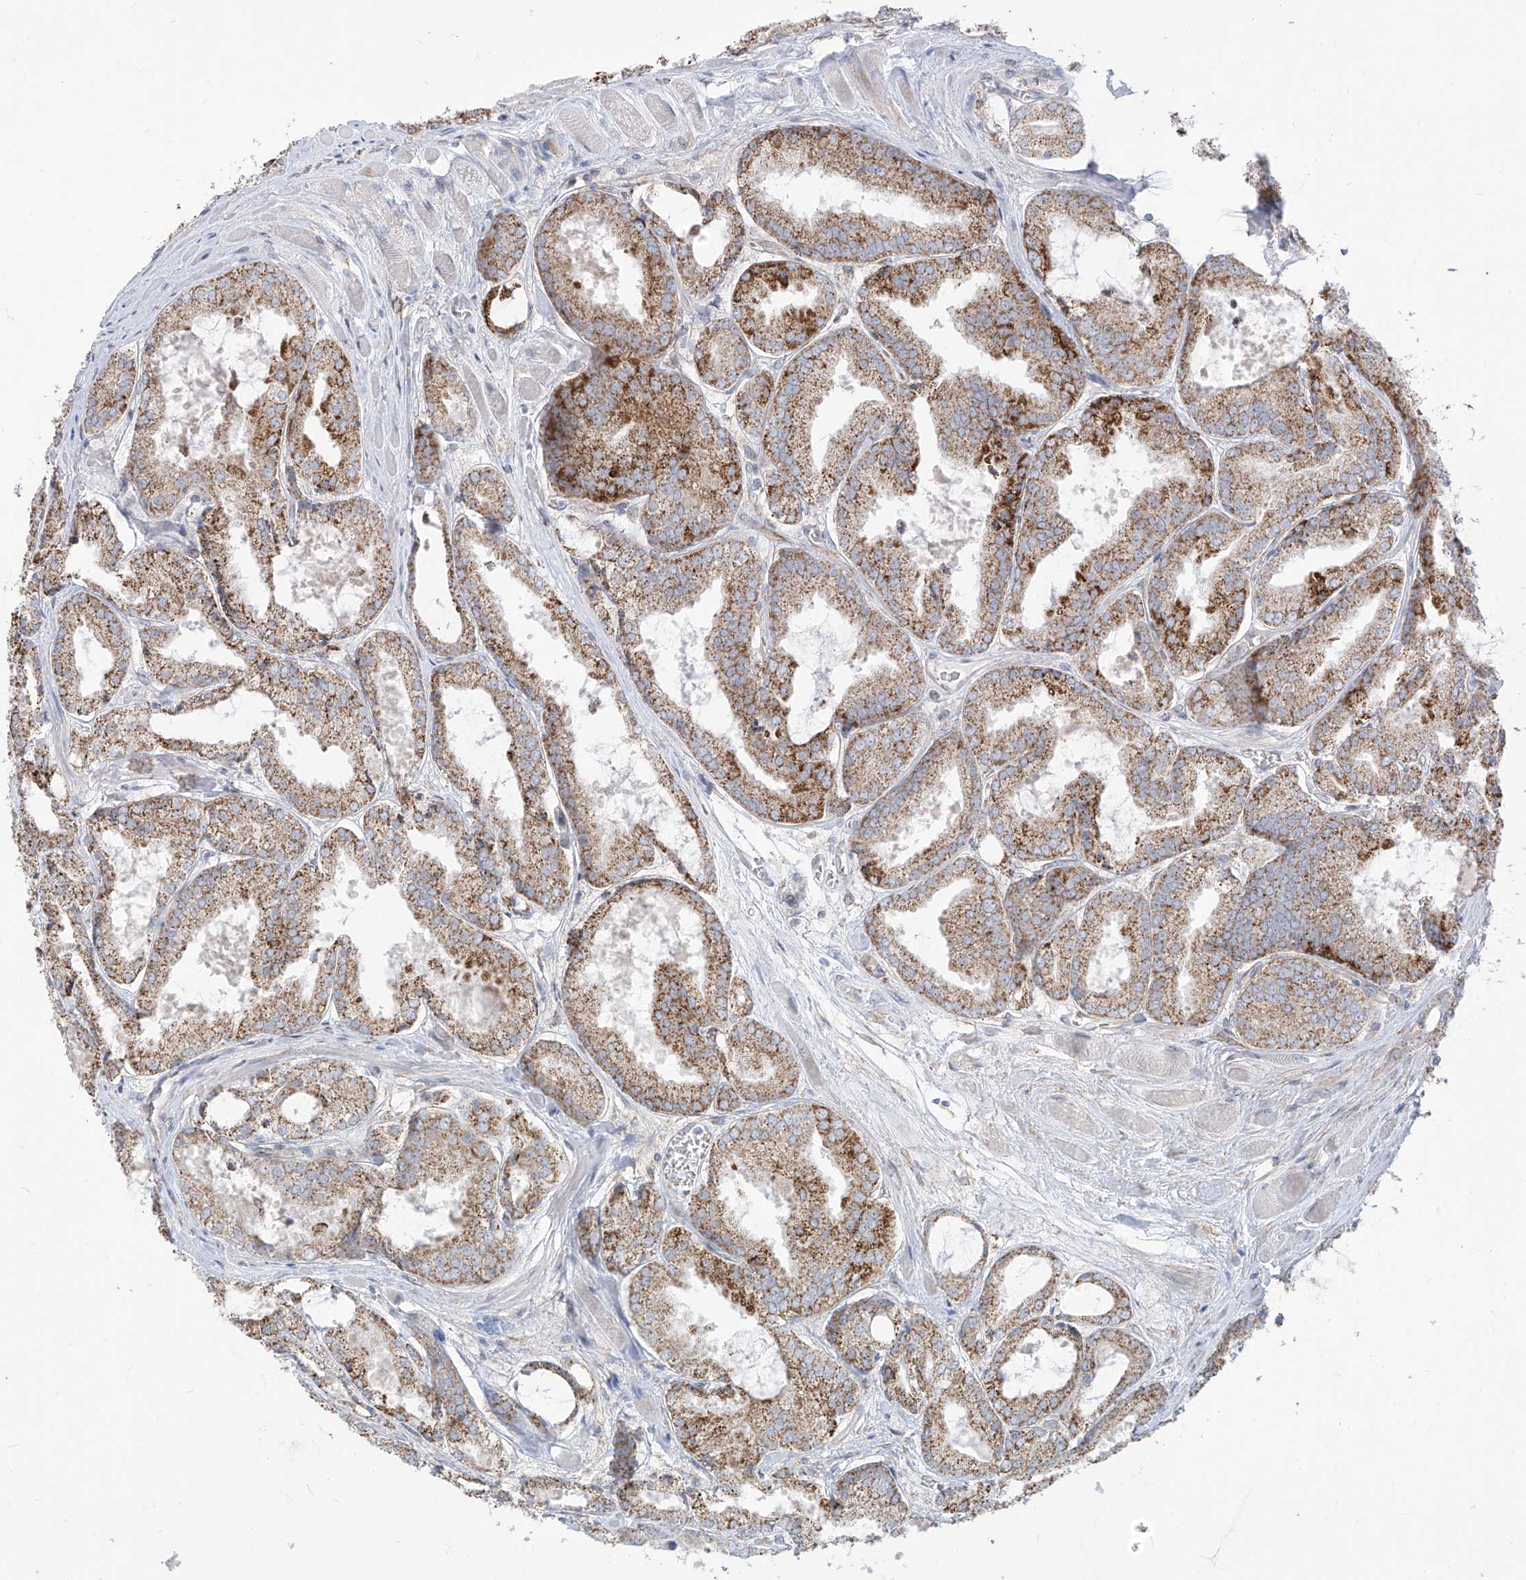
{"staining": {"intensity": "moderate", "quantity": ">75%", "location": "cytoplasmic/membranous"}, "tissue": "prostate cancer", "cell_type": "Tumor cells", "image_type": "cancer", "snomed": [{"axis": "morphology", "description": "Adenocarcinoma, Low grade"}, {"axis": "topography", "description": "Prostate"}], "caption": "High-power microscopy captured an IHC image of prostate low-grade adenocarcinoma, revealing moderate cytoplasmic/membranous expression in approximately >75% of tumor cells. (DAB = brown stain, brightfield microscopy at high magnification).", "gene": "ARHGEF40", "patient": {"sex": "male", "age": 67}}